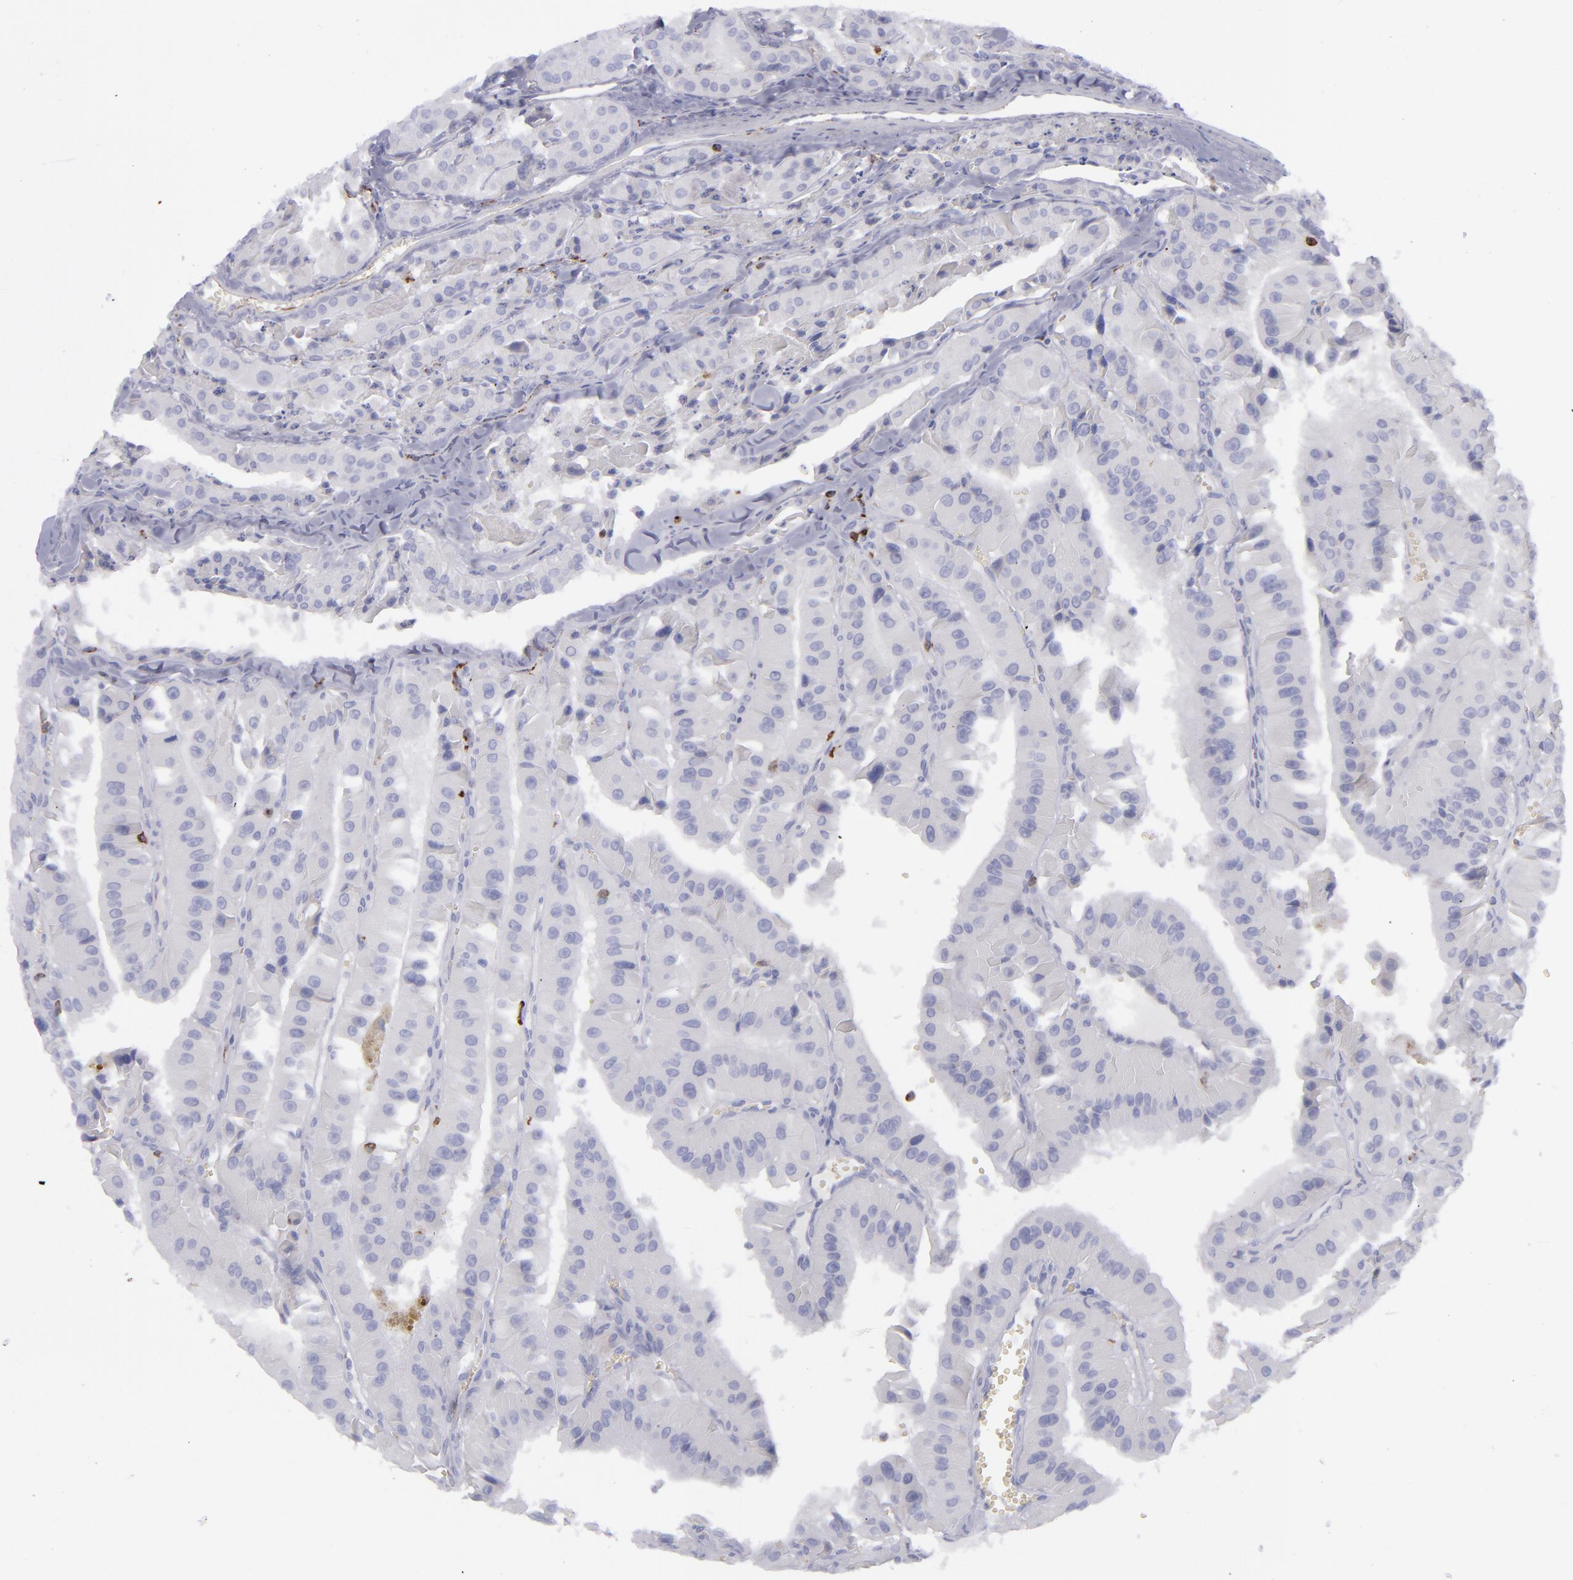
{"staining": {"intensity": "negative", "quantity": "none", "location": "none"}, "tissue": "thyroid cancer", "cell_type": "Tumor cells", "image_type": "cancer", "snomed": [{"axis": "morphology", "description": "Carcinoma, NOS"}, {"axis": "topography", "description": "Thyroid gland"}], "caption": "IHC micrograph of human thyroid cancer (carcinoma) stained for a protein (brown), which demonstrates no staining in tumor cells.", "gene": "CD27", "patient": {"sex": "male", "age": 76}}